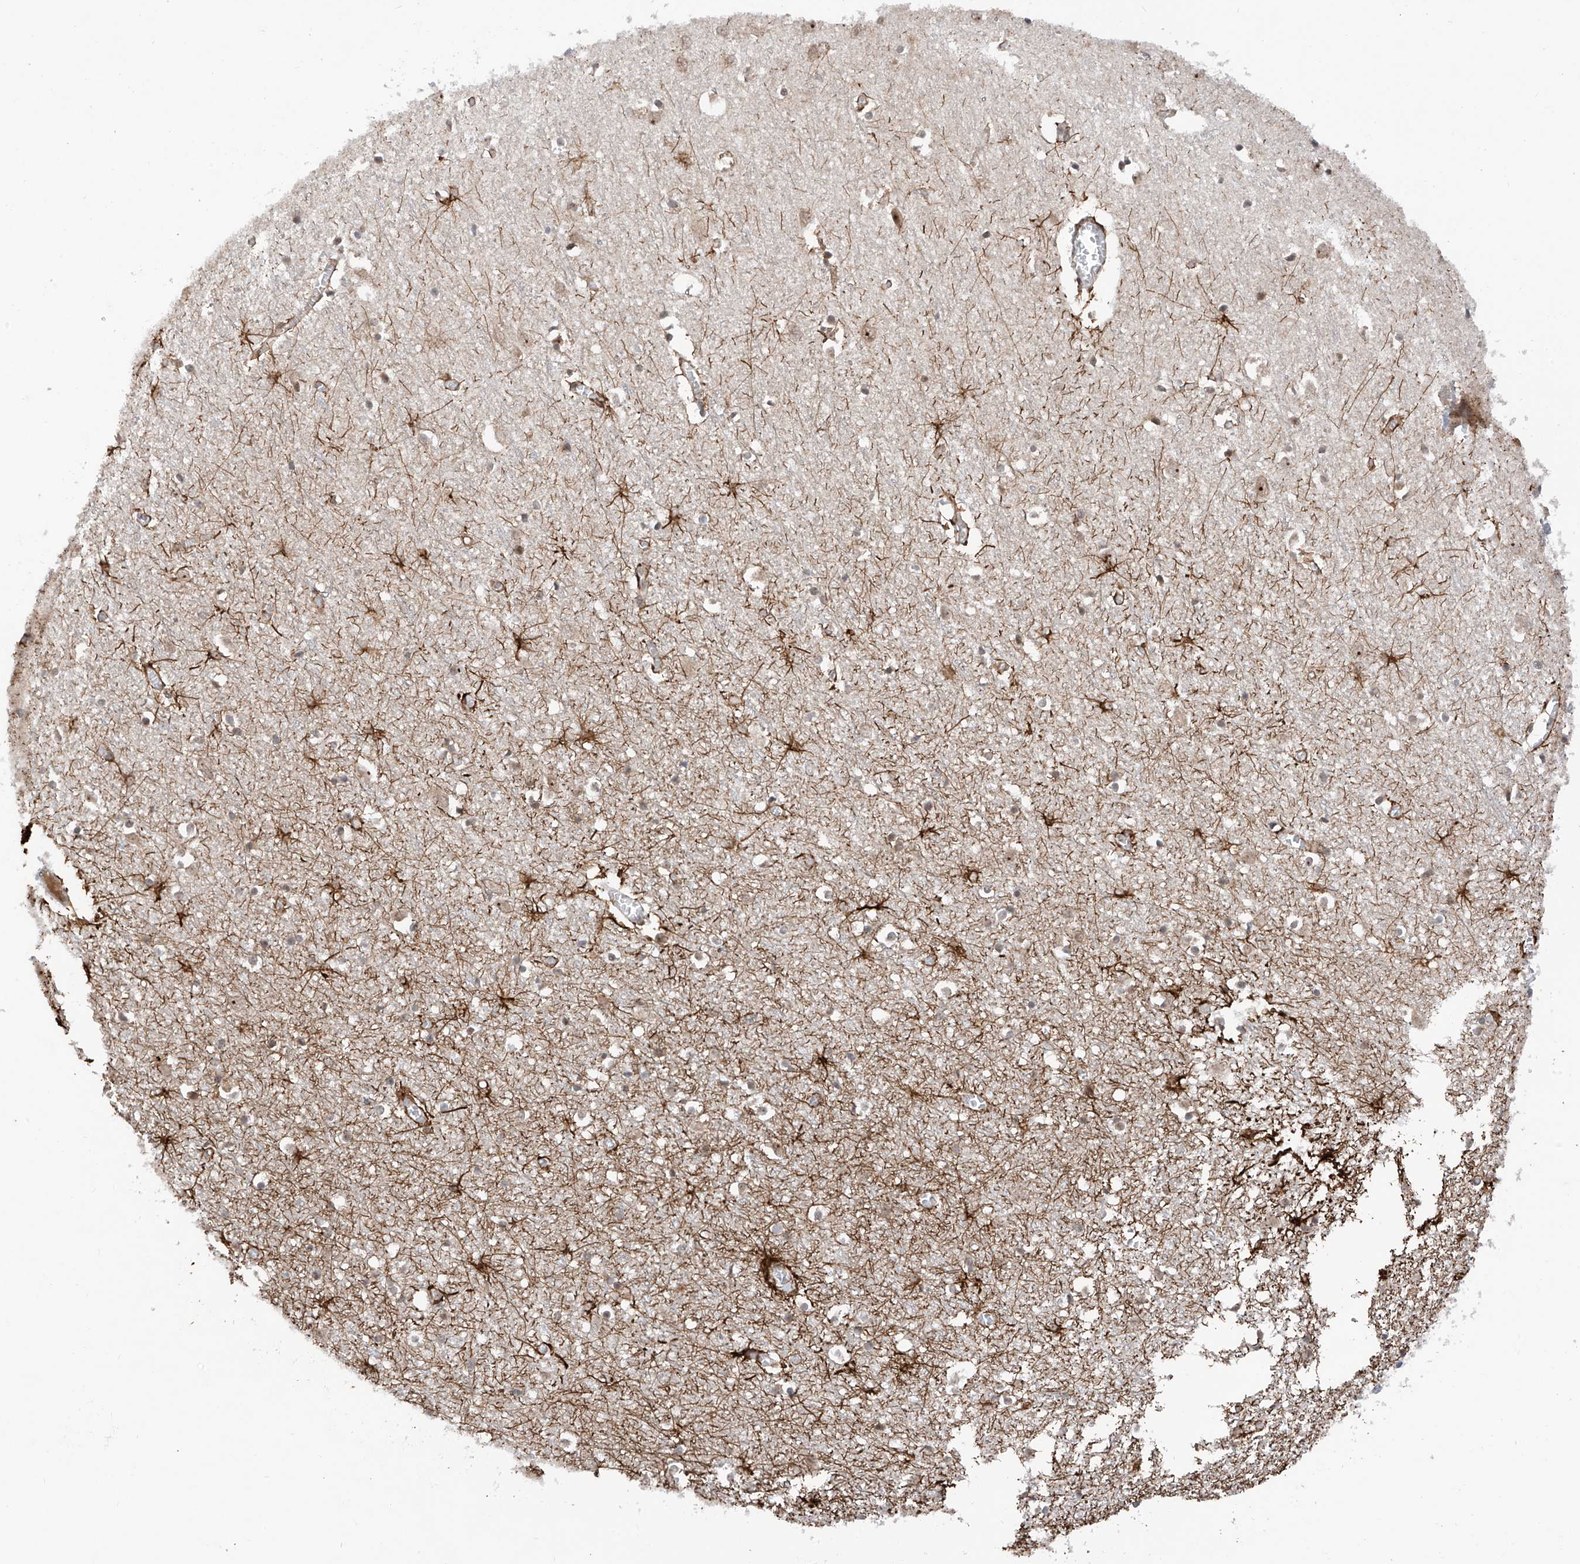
{"staining": {"intensity": "moderate", "quantity": ">75%", "location": "cytoplasmic/membranous"}, "tissue": "cerebral cortex", "cell_type": "Endothelial cells", "image_type": "normal", "snomed": [{"axis": "morphology", "description": "Normal tissue, NOS"}, {"axis": "topography", "description": "Cerebral cortex"}], "caption": "This micrograph demonstrates normal cerebral cortex stained with immunohistochemistry (IHC) to label a protein in brown. The cytoplasmic/membranous of endothelial cells show moderate positivity for the protein. Nuclei are counter-stained blue.", "gene": "C1orf131", "patient": {"sex": "female", "age": 64}}